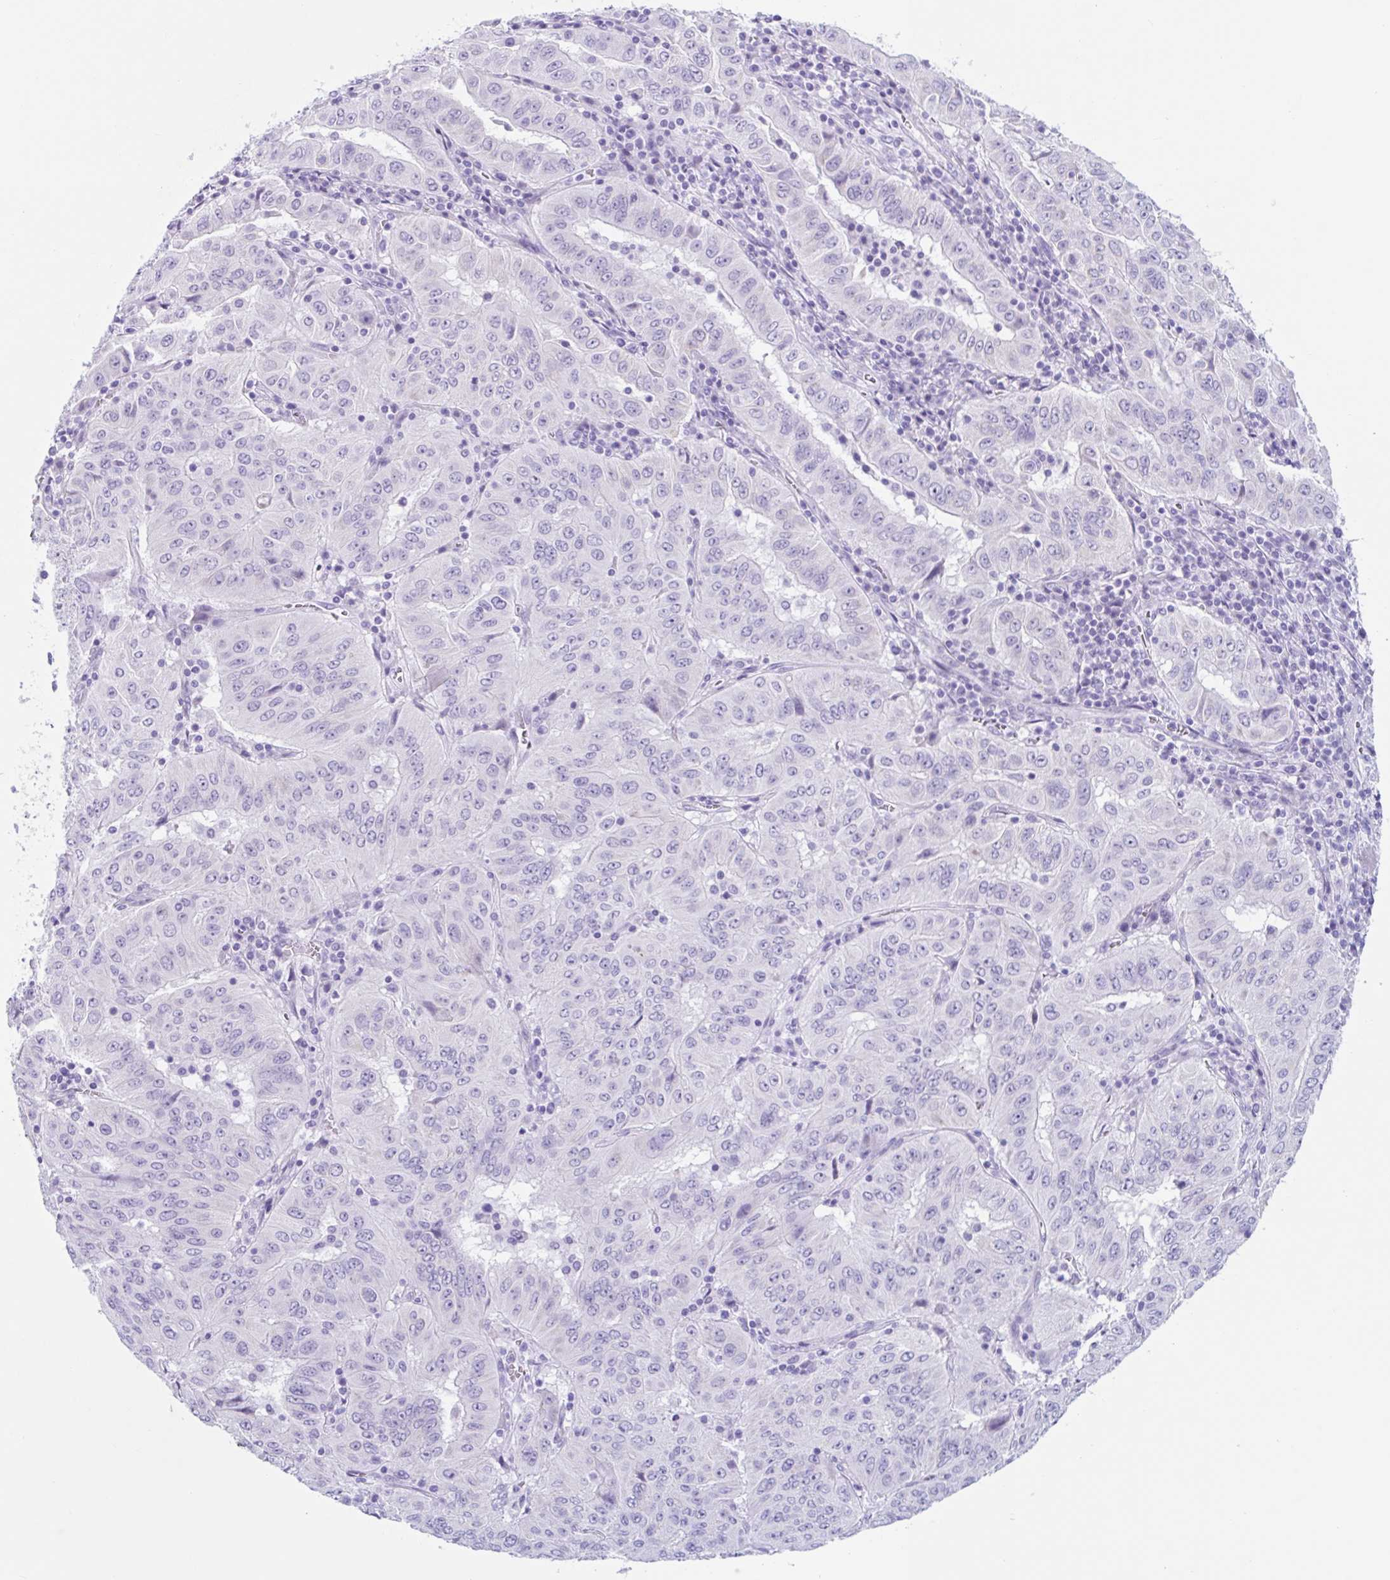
{"staining": {"intensity": "negative", "quantity": "none", "location": "none"}, "tissue": "pancreatic cancer", "cell_type": "Tumor cells", "image_type": "cancer", "snomed": [{"axis": "morphology", "description": "Adenocarcinoma, NOS"}, {"axis": "topography", "description": "Pancreas"}], "caption": "Tumor cells are negative for brown protein staining in pancreatic cancer (adenocarcinoma).", "gene": "CPTP", "patient": {"sex": "male", "age": 63}}